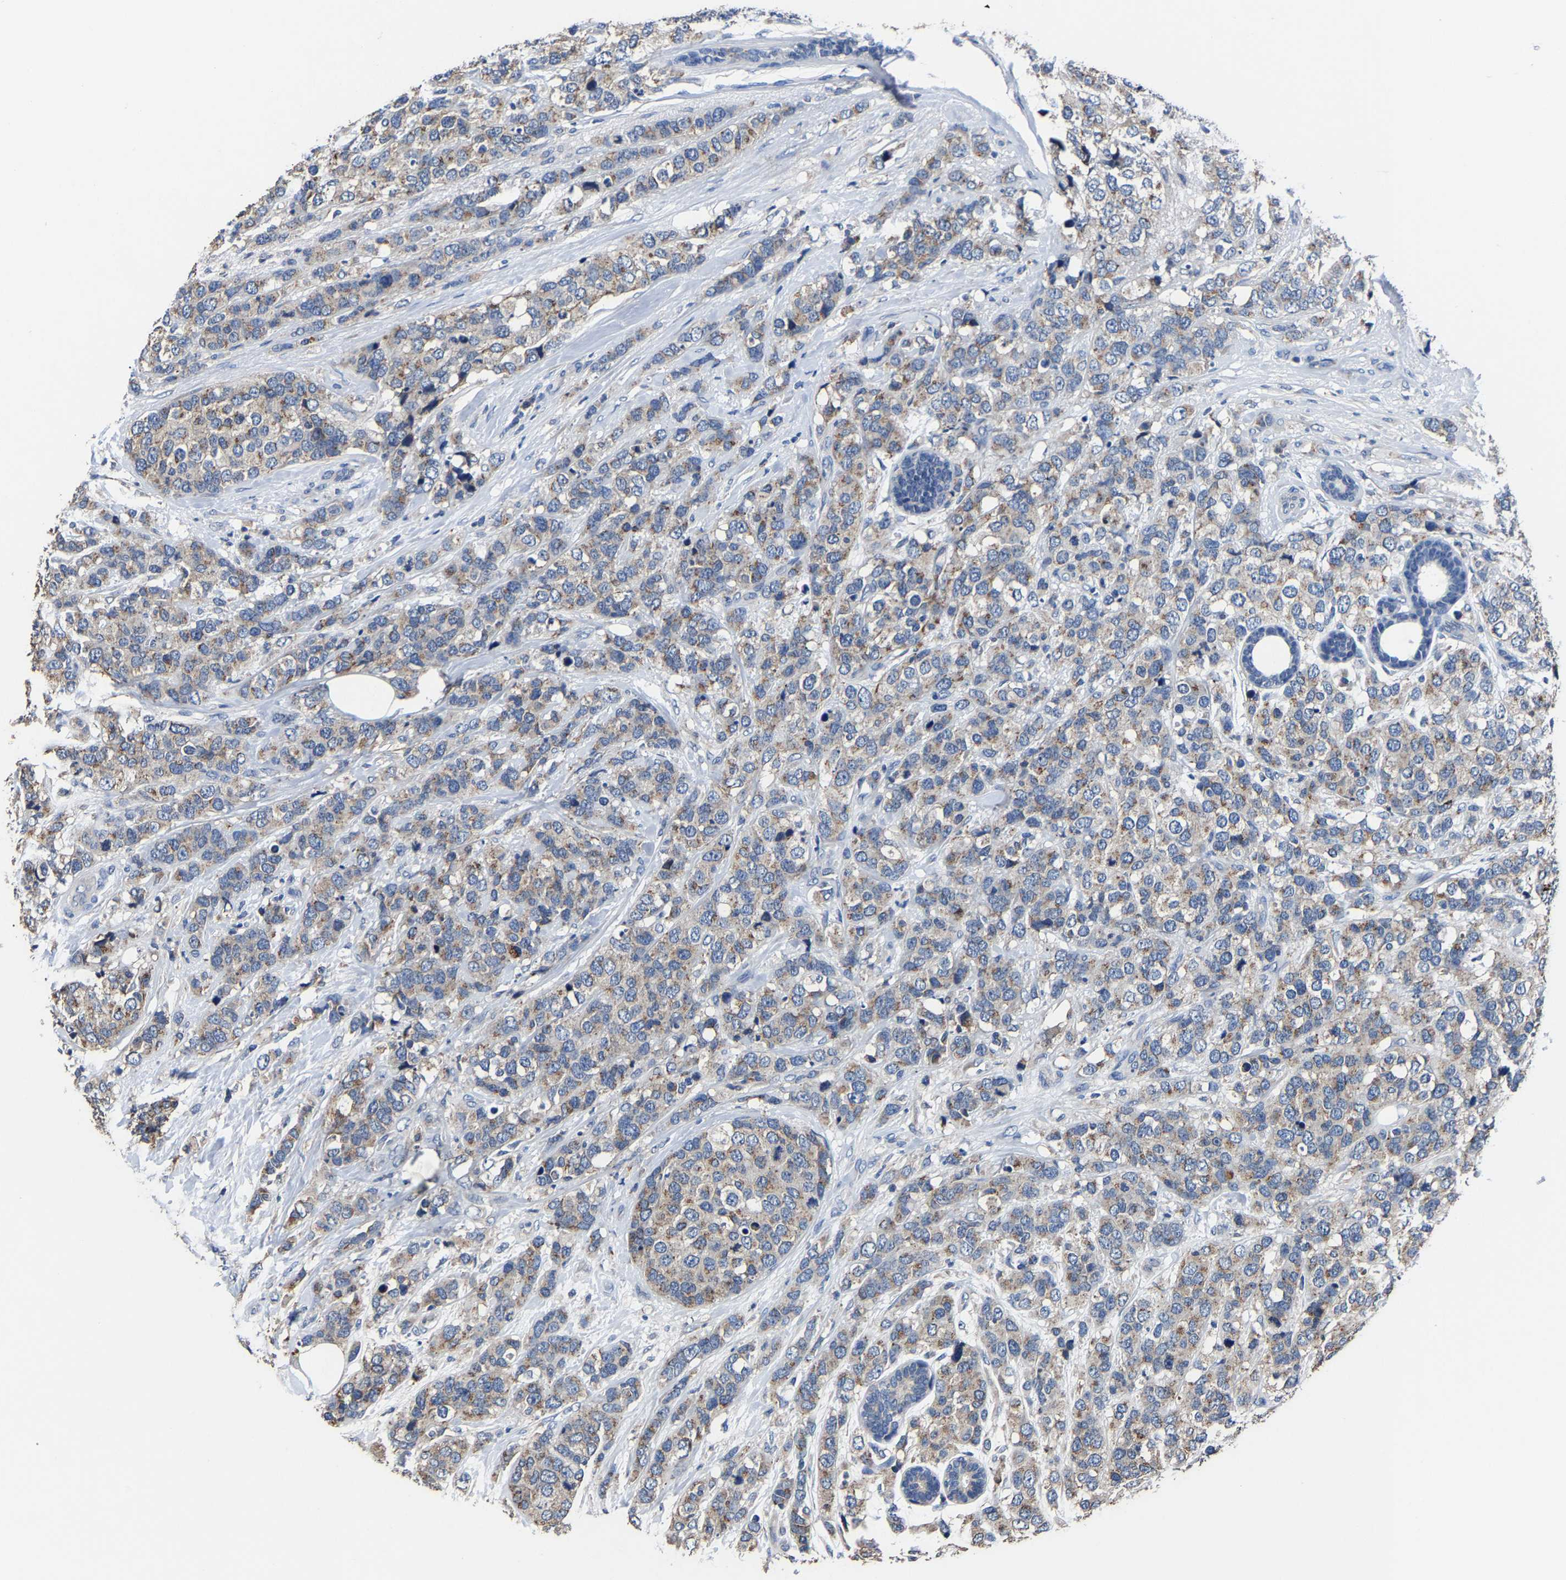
{"staining": {"intensity": "weak", "quantity": ">75%", "location": "cytoplasmic/membranous"}, "tissue": "breast cancer", "cell_type": "Tumor cells", "image_type": "cancer", "snomed": [{"axis": "morphology", "description": "Lobular carcinoma"}, {"axis": "topography", "description": "Breast"}], "caption": "The histopathology image exhibits immunohistochemical staining of breast cancer. There is weak cytoplasmic/membranous expression is present in approximately >75% of tumor cells.", "gene": "EBAG9", "patient": {"sex": "female", "age": 59}}